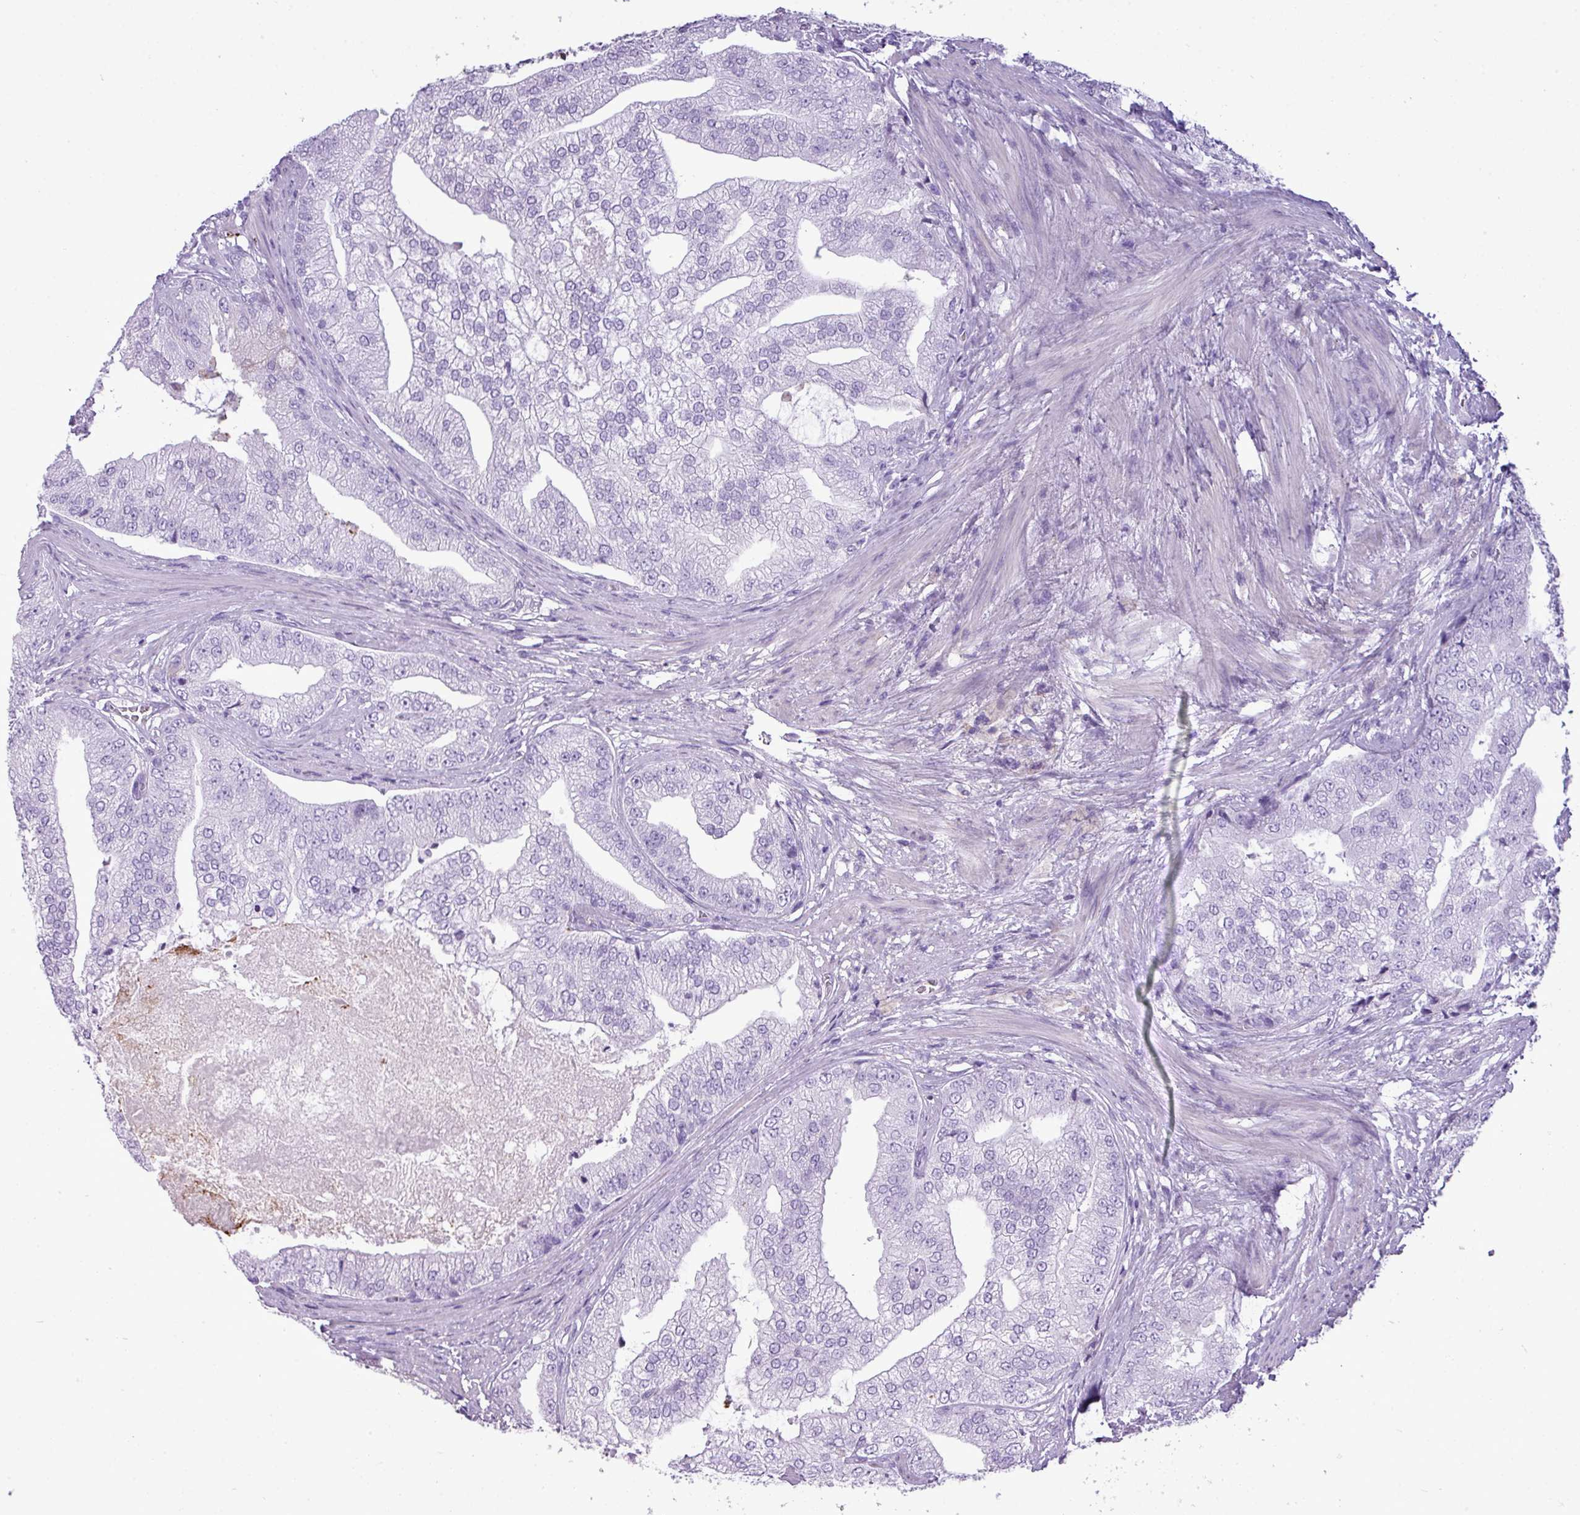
{"staining": {"intensity": "negative", "quantity": "none", "location": "none"}, "tissue": "prostate cancer", "cell_type": "Tumor cells", "image_type": "cancer", "snomed": [{"axis": "morphology", "description": "Adenocarcinoma, High grade"}, {"axis": "topography", "description": "Prostate"}], "caption": "An immunohistochemistry micrograph of prostate cancer is shown. There is no staining in tumor cells of prostate cancer.", "gene": "RBMXL2", "patient": {"sex": "male", "age": 70}}